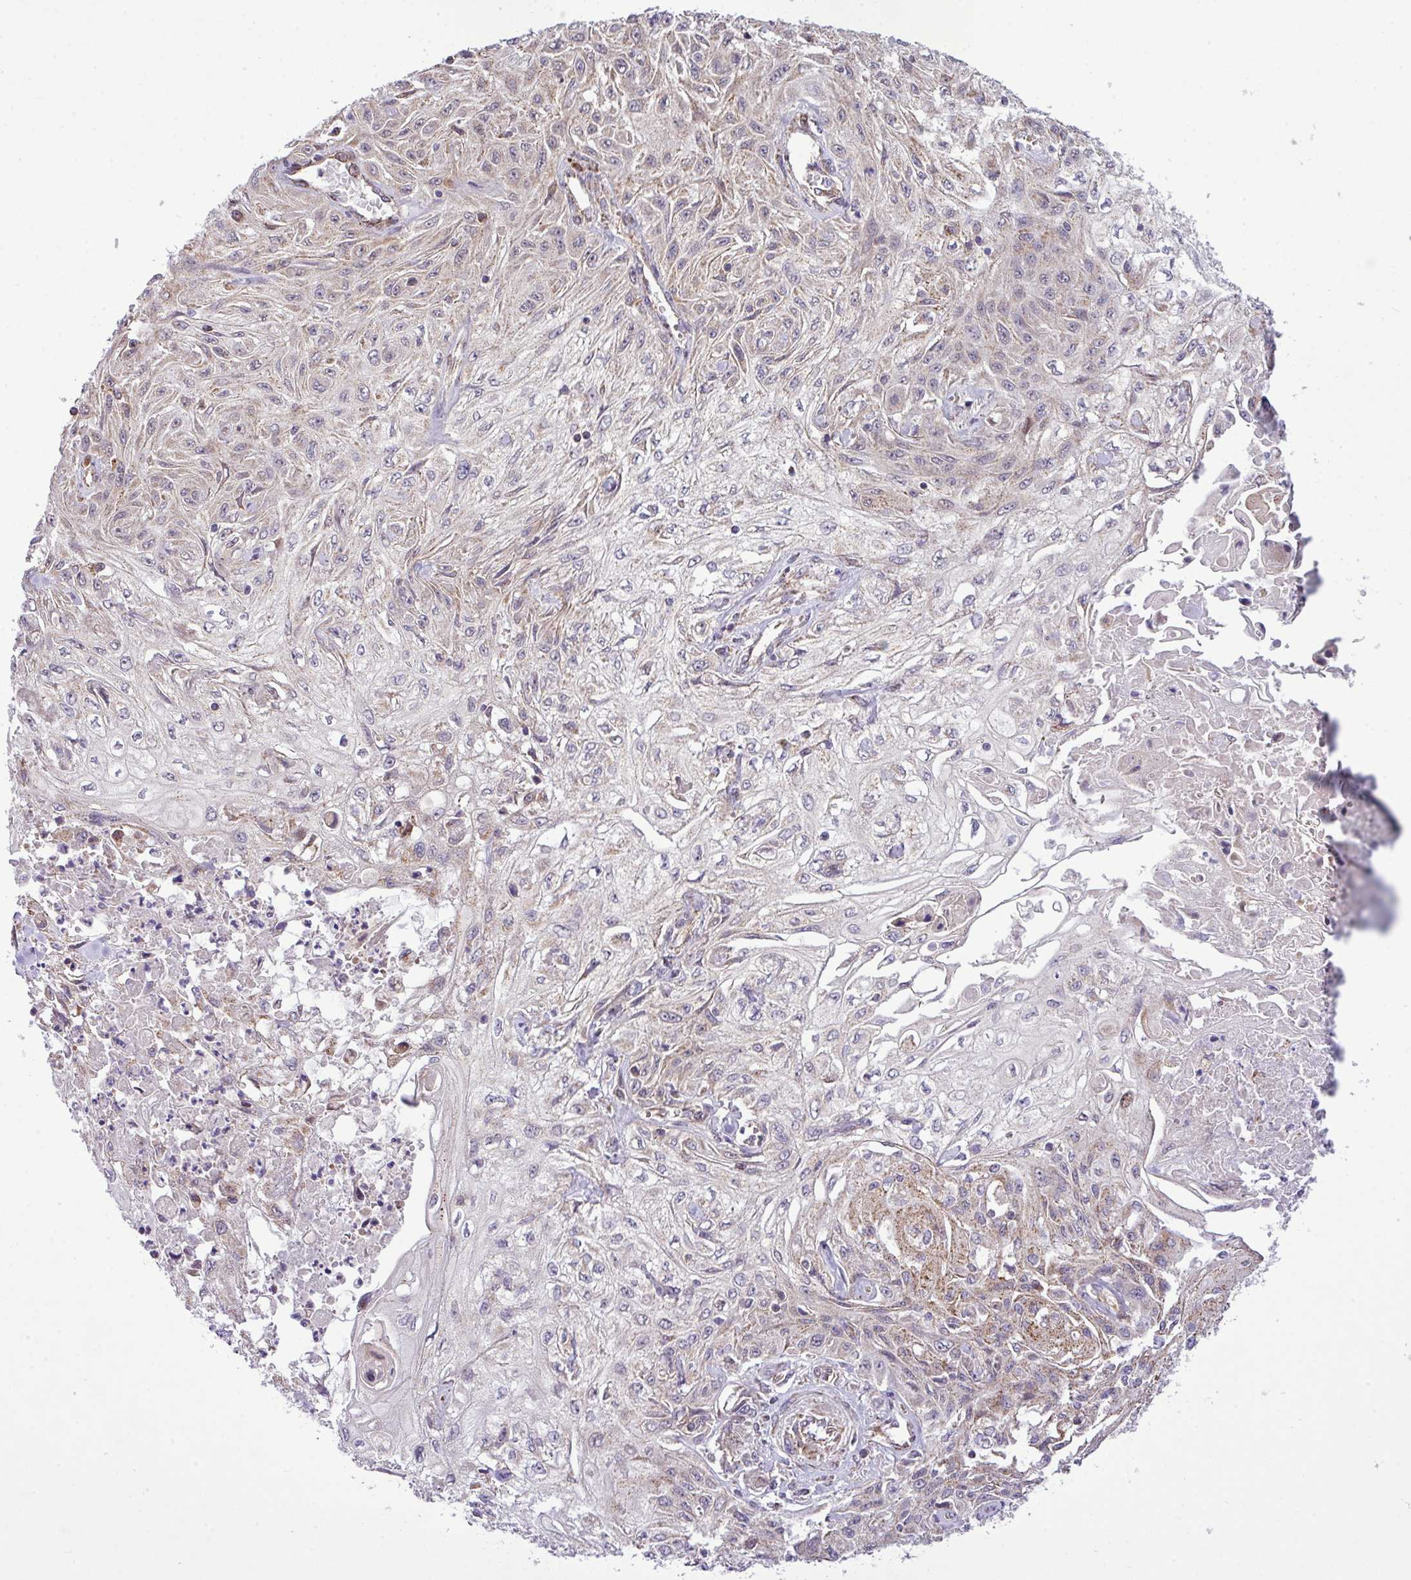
{"staining": {"intensity": "negative", "quantity": "none", "location": "none"}, "tissue": "skin cancer", "cell_type": "Tumor cells", "image_type": "cancer", "snomed": [{"axis": "morphology", "description": "Squamous cell carcinoma, NOS"}, {"axis": "morphology", "description": "Squamous cell carcinoma, metastatic, NOS"}, {"axis": "topography", "description": "Skin"}, {"axis": "topography", "description": "Lymph node"}], "caption": "Immunohistochemistry (IHC) of human skin metastatic squamous cell carcinoma reveals no expression in tumor cells.", "gene": "B3GNT9", "patient": {"sex": "male", "age": 75}}